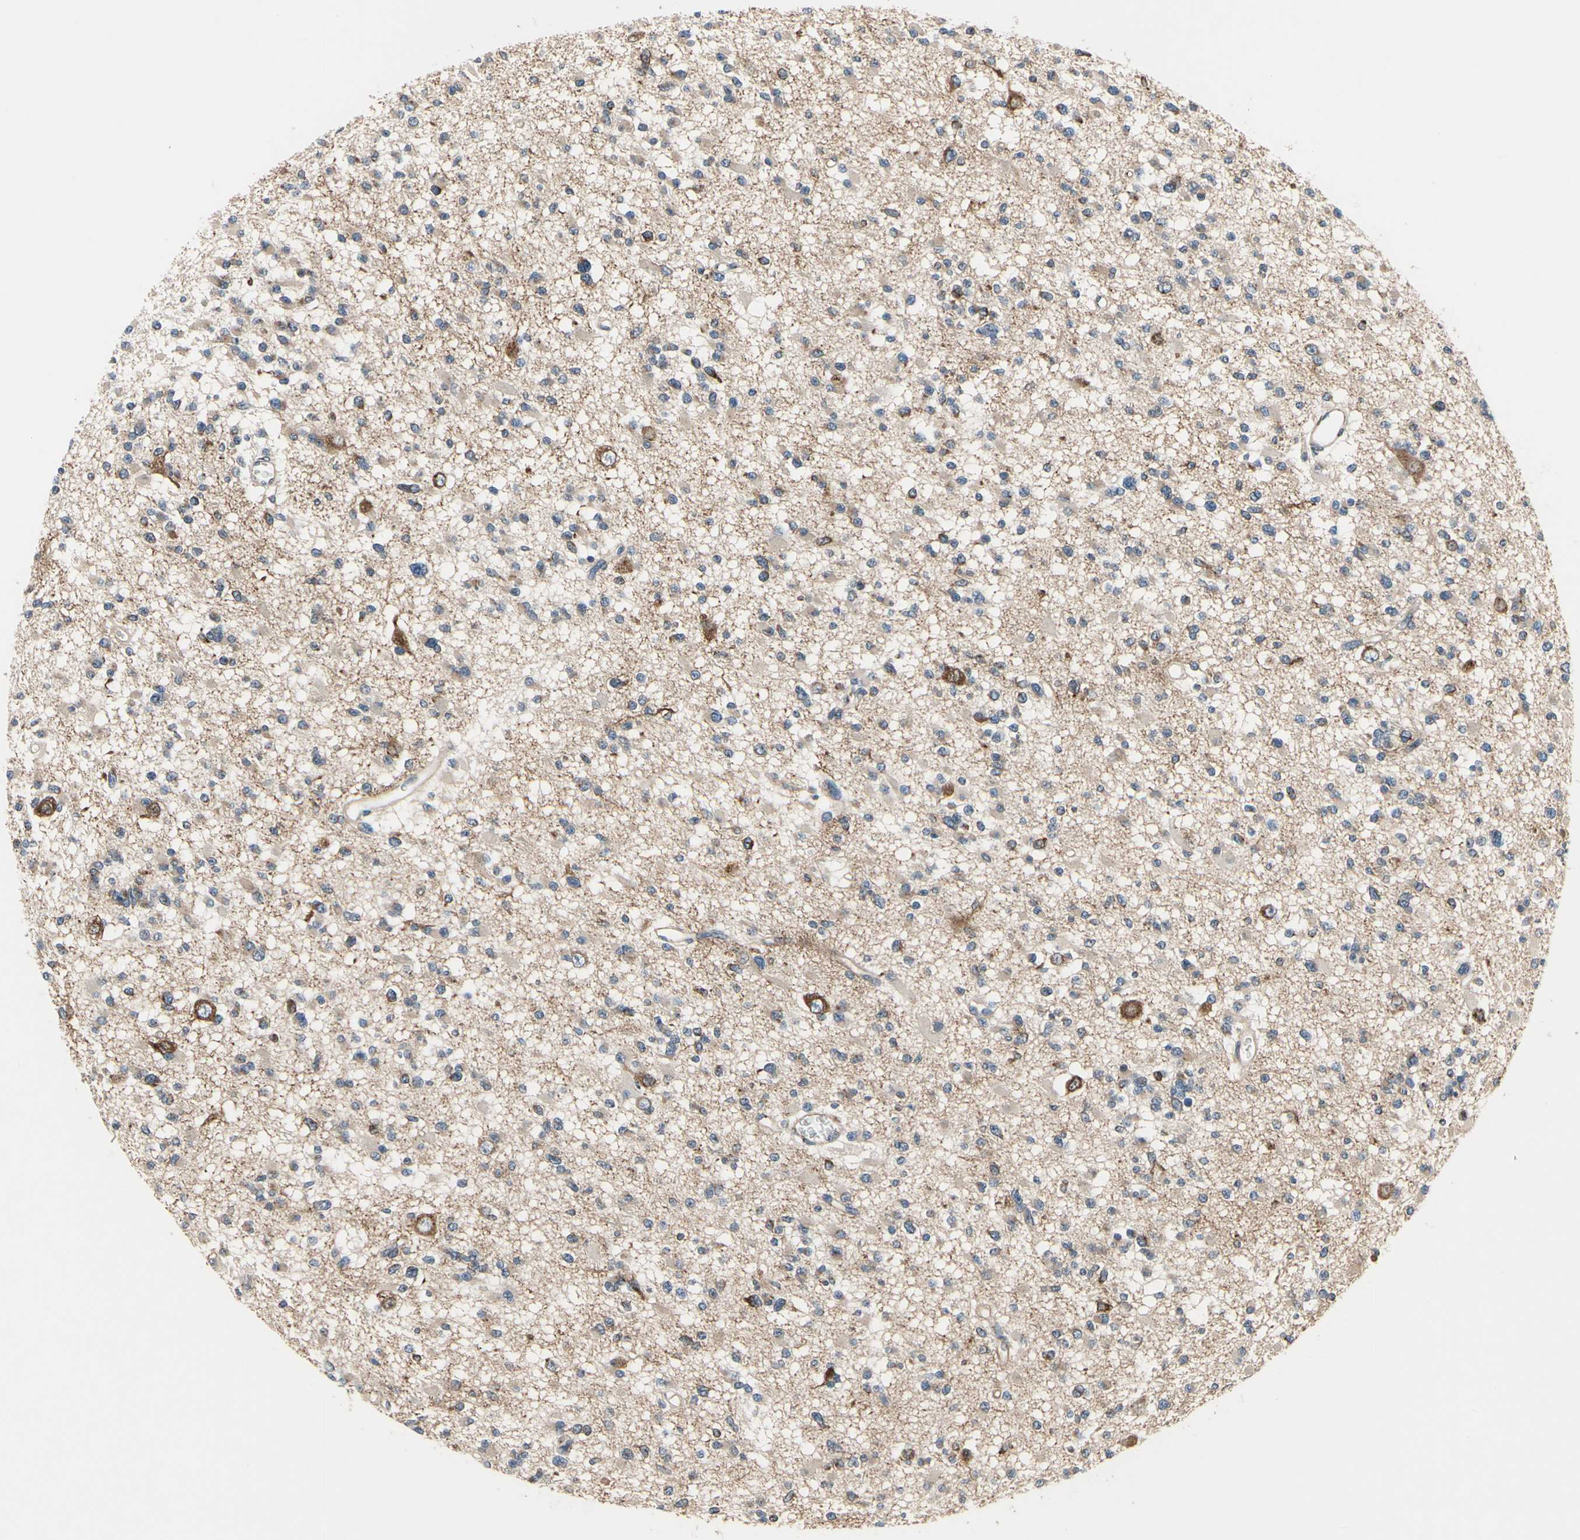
{"staining": {"intensity": "negative", "quantity": "none", "location": "none"}, "tissue": "glioma", "cell_type": "Tumor cells", "image_type": "cancer", "snomed": [{"axis": "morphology", "description": "Glioma, malignant, Low grade"}, {"axis": "topography", "description": "Brain"}], "caption": "Immunohistochemistry micrograph of neoplastic tissue: human glioma stained with DAB (3,3'-diaminobenzidine) reveals no significant protein staining in tumor cells. (DAB (3,3'-diaminobenzidine) IHC, high magnification).", "gene": "PRKAR2B", "patient": {"sex": "female", "age": 22}}